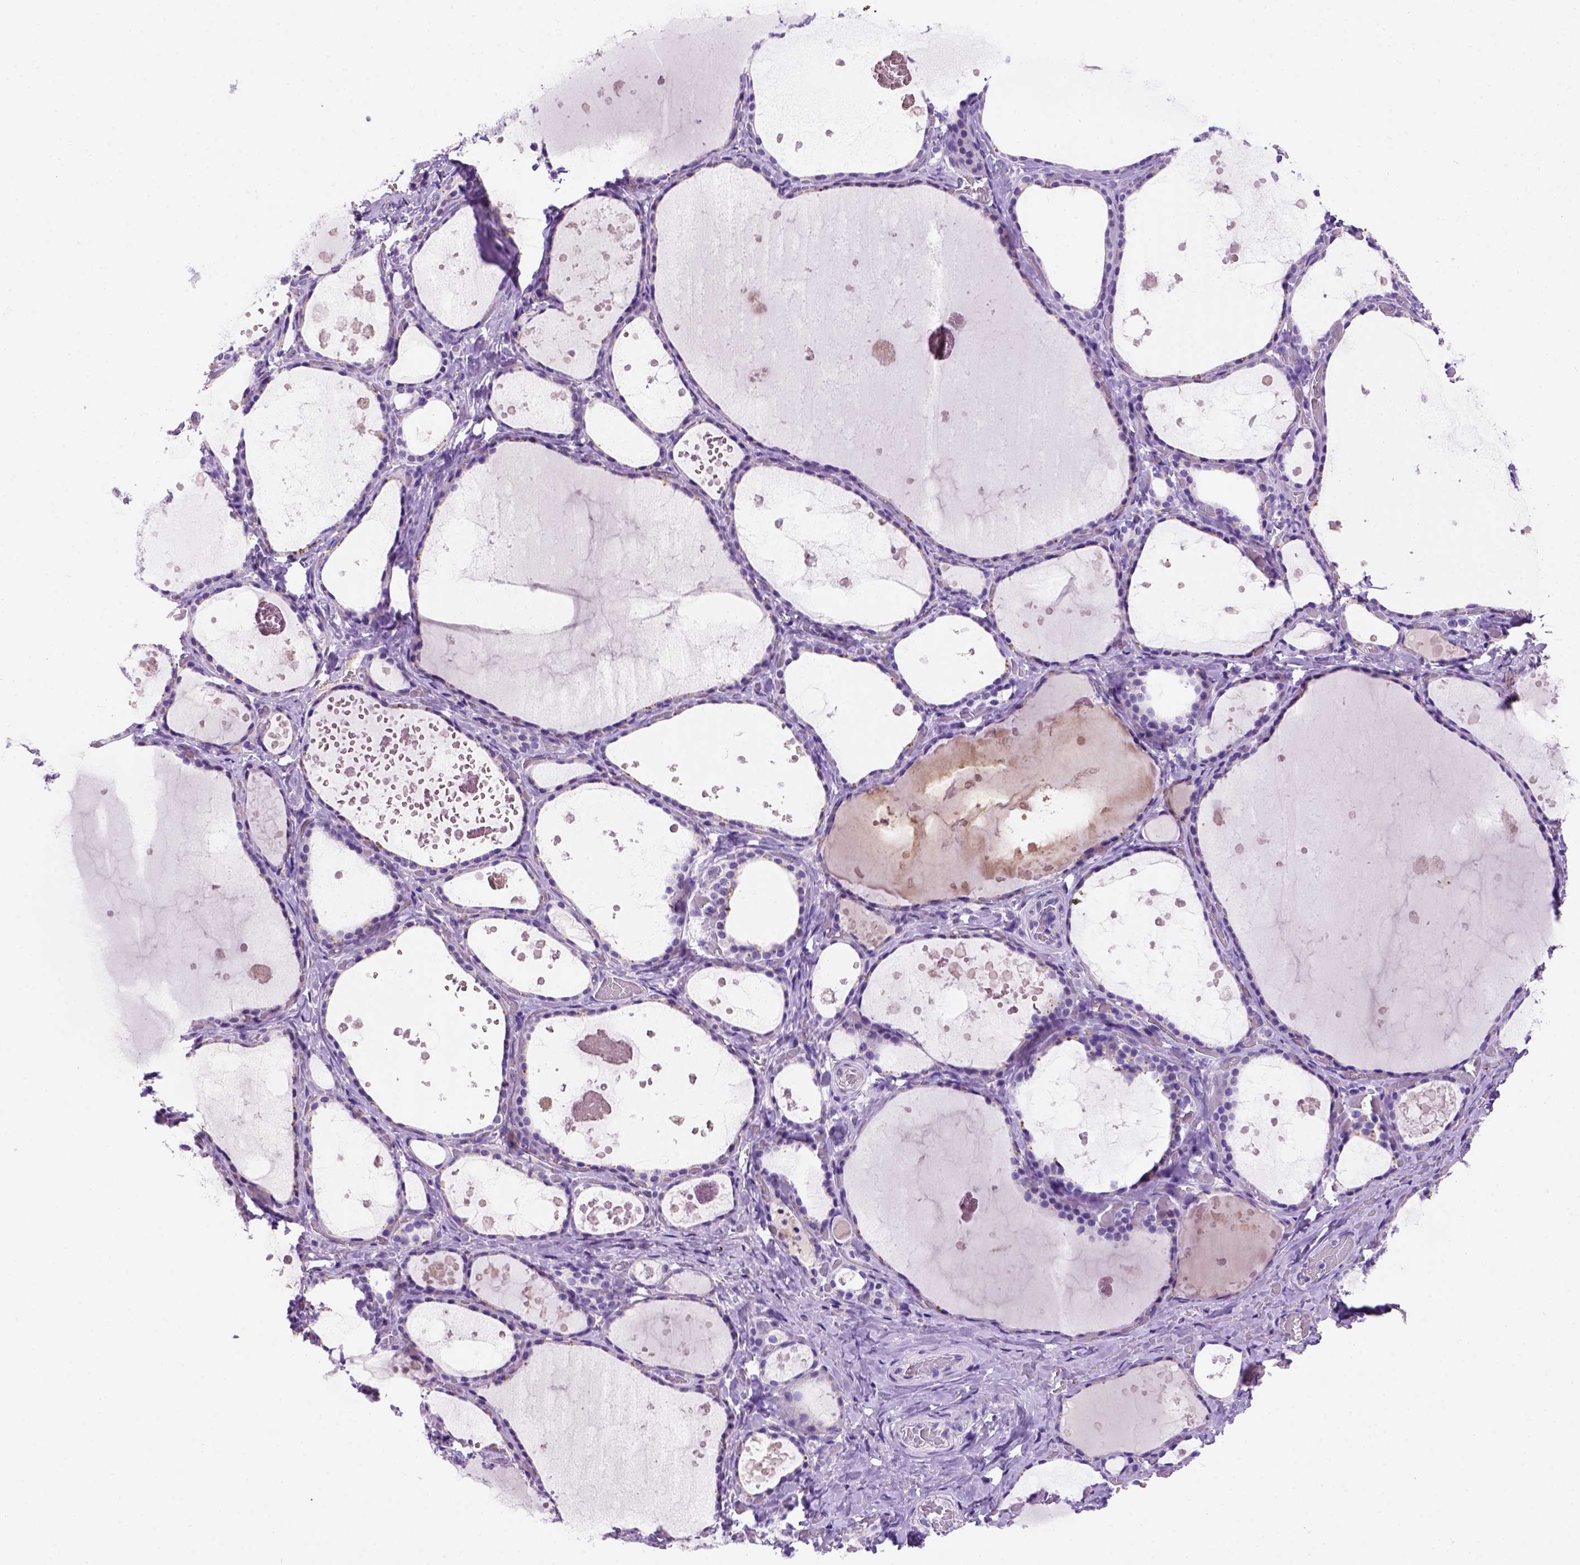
{"staining": {"intensity": "negative", "quantity": "none", "location": "none"}, "tissue": "thyroid gland", "cell_type": "Glandular cells", "image_type": "normal", "snomed": [{"axis": "morphology", "description": "Normal tissue, NOS"}, {"axis": "topography", "description": "Thyroid gland"}], "caption": "Immunohistochemistry (IHC) histopathology image of normal thyroid gland: human thyroid gland stained with DAB reveals no significant protein positivity in glandular cells. (DAB immunohistochemistry, high magnification).", "gene": "FAM81B", "patient": {"sex": "female", "age": 56}}